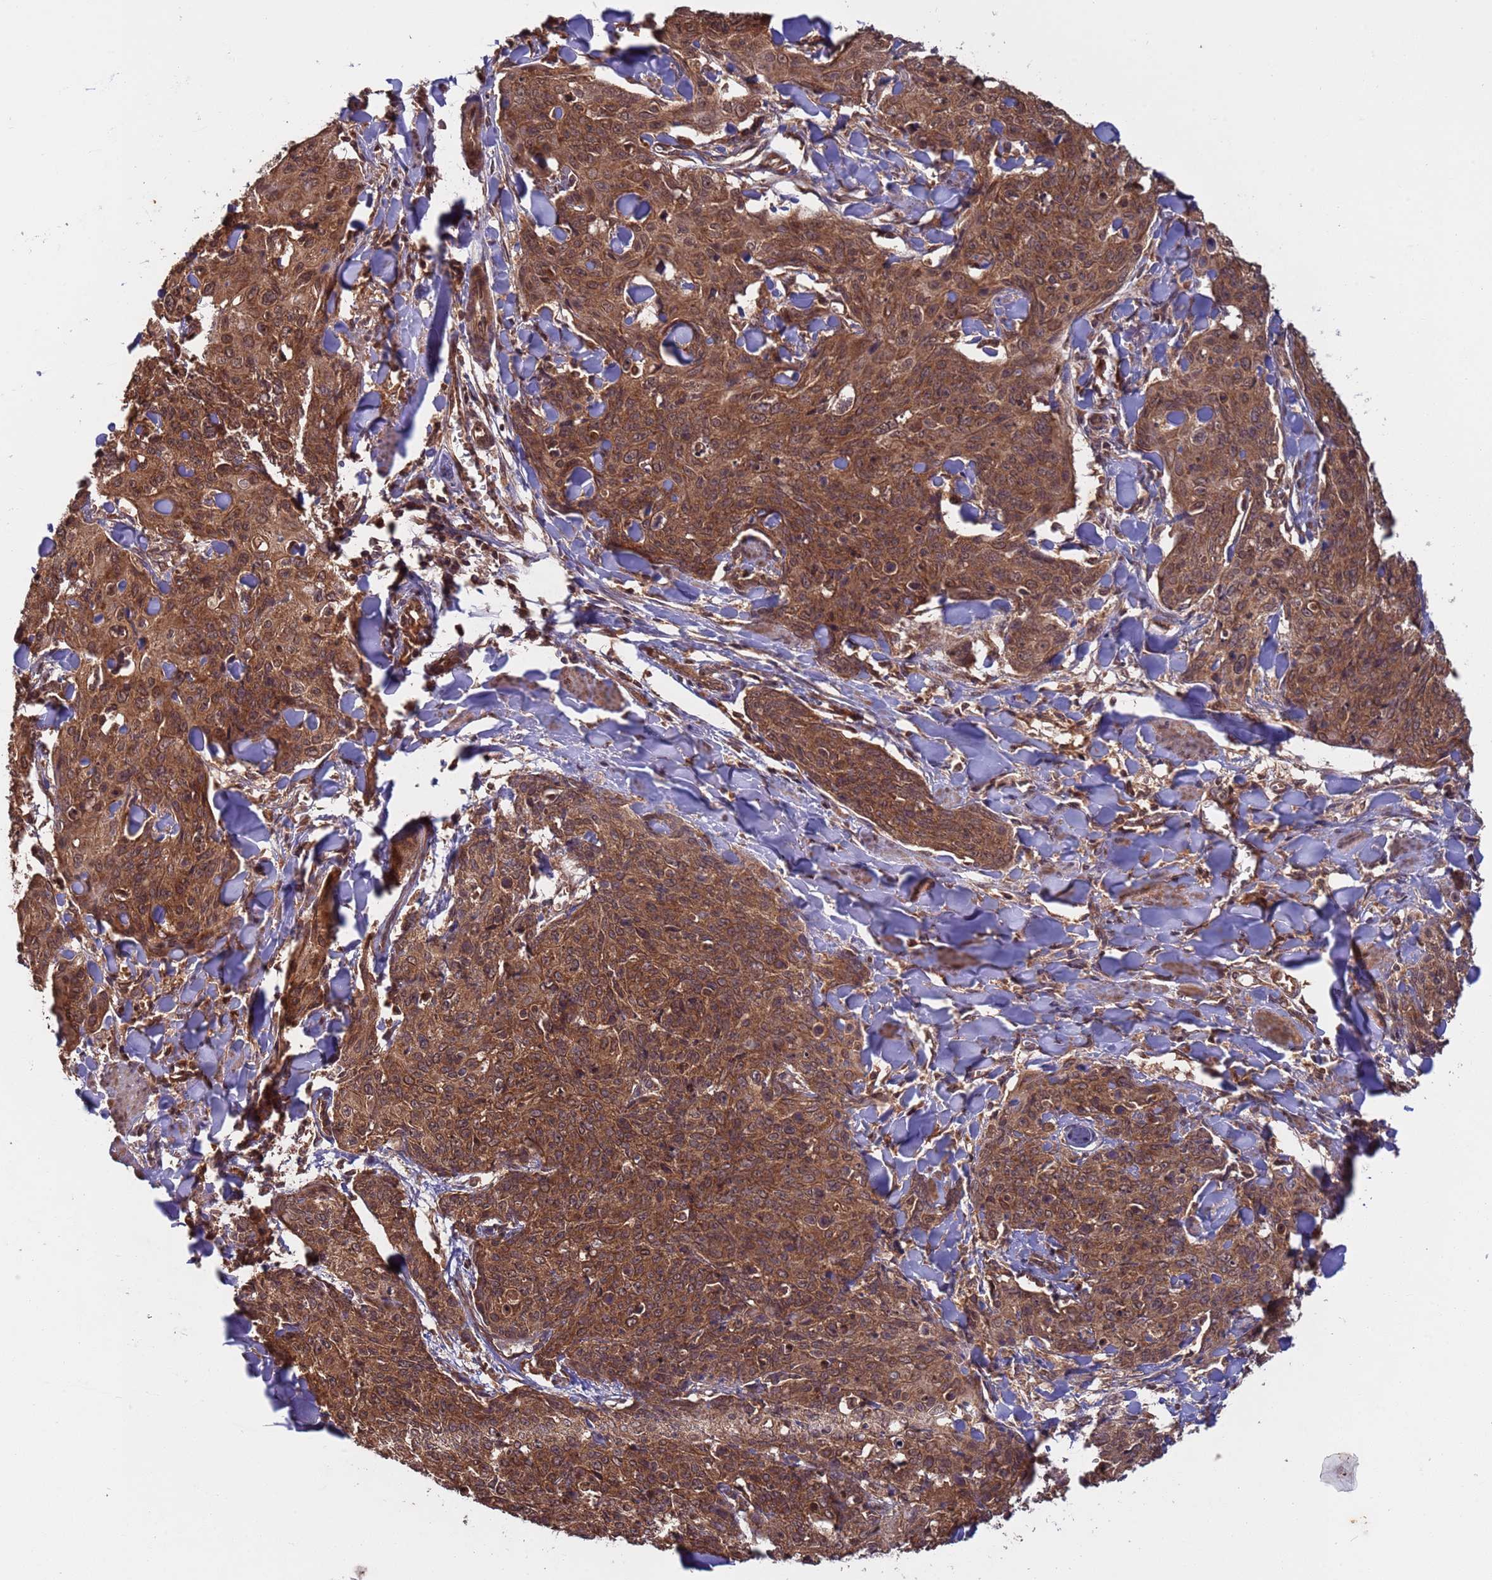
{"staining": {"intensity": "strong", "quantity": ">75%", "location": "cytoplasmic/membranous,nuclear"}, "tissue": "skin cancer", "cell_type": "Tumor cells", "image_type": "cancer", "snomed": [{"axis": "morphology", "description": "Squamous cell carcinoma, NOS"}, {"axis": "topography", "description": "Skin"}, {"axis": "topography", "description": "Vulva"}], "caption": "This is a micrograph of immunohistochemistry (IHC) staining of skin squamous cell carcinoma, which shows strong positivity in the cytoplasmic/membranous and nuclear of tumor cells.", "gene": "ERI1", "patient": {"sex": "female", "age": 85}}